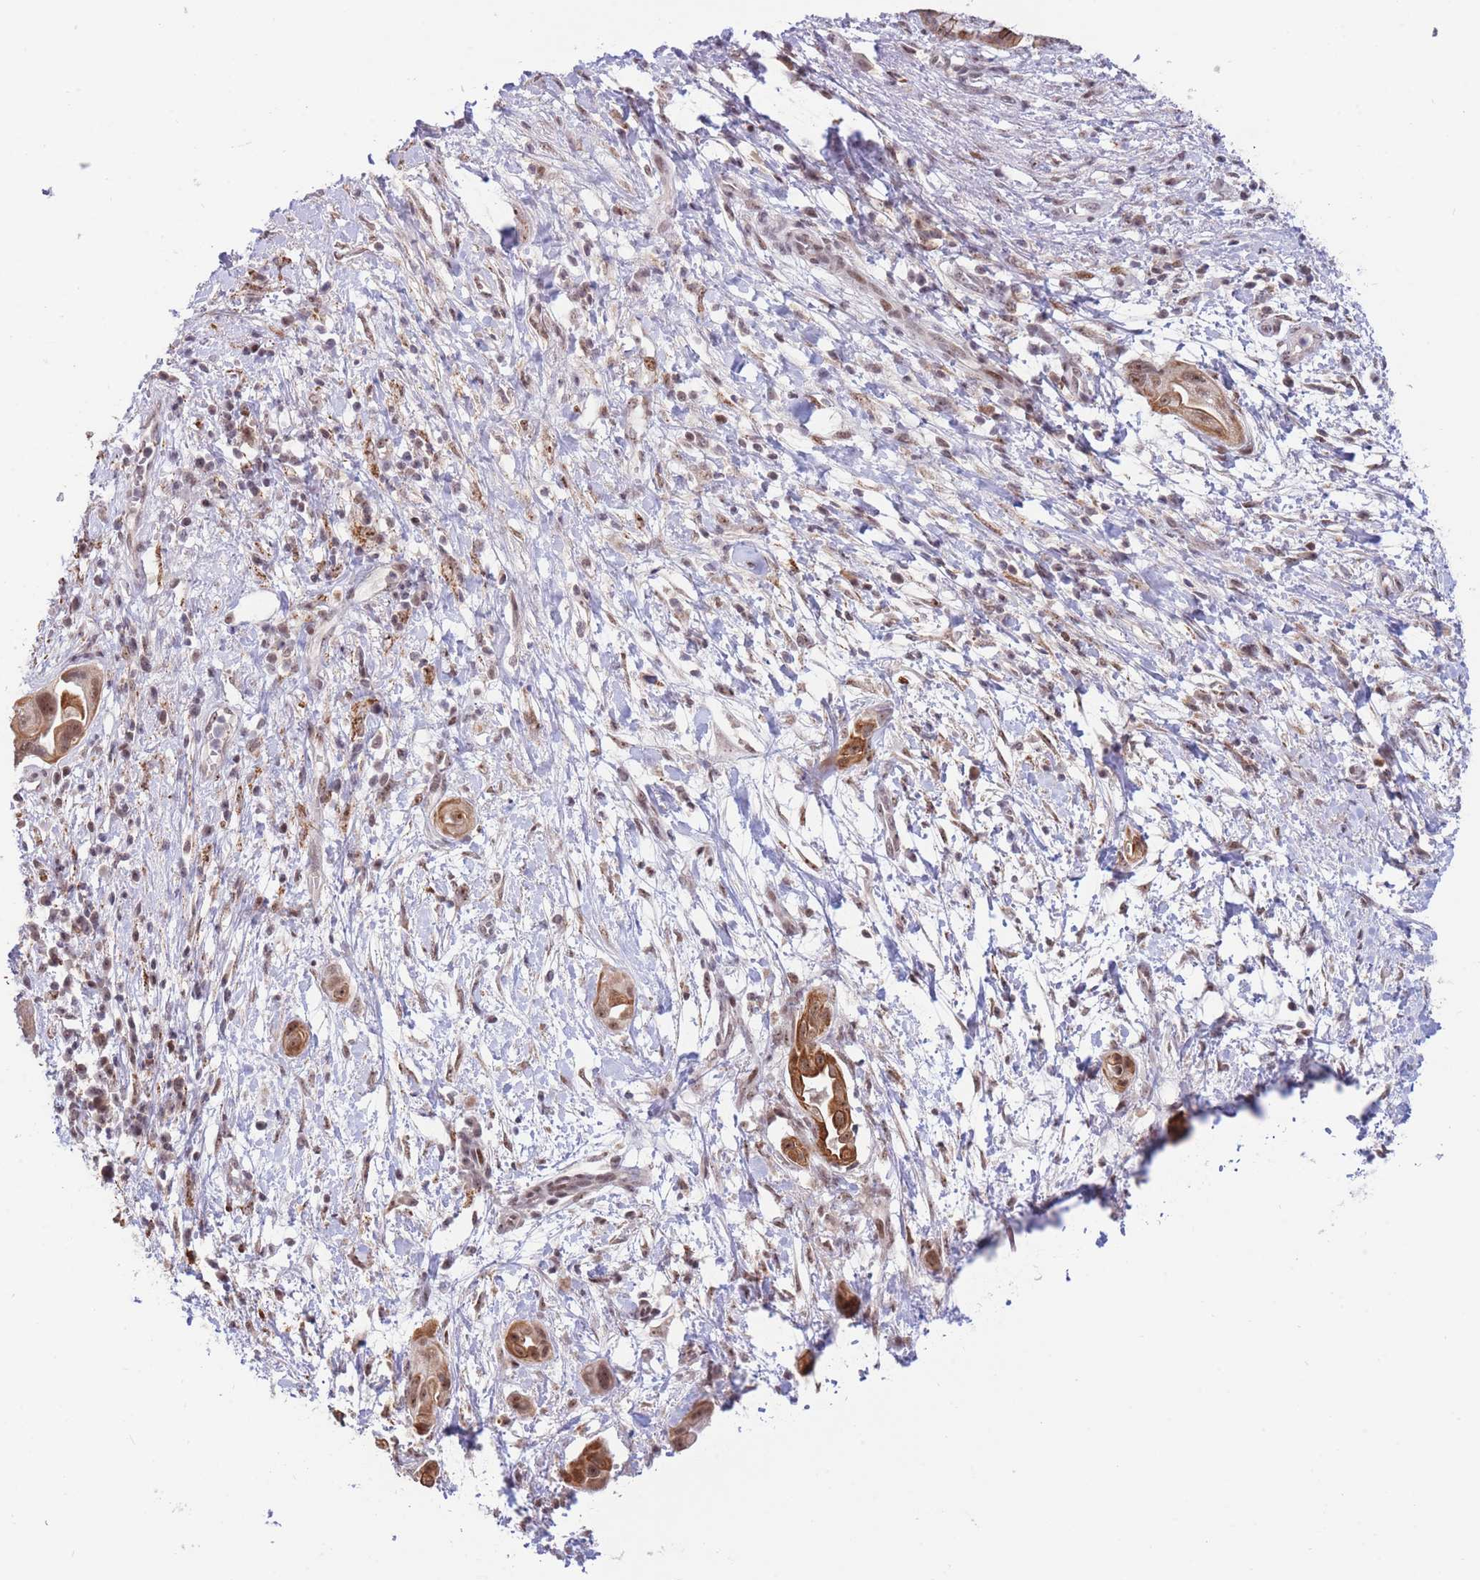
{"staining": {"intensity": "moderate", "quantity": ">75%", "location": "cytoplasmic/membranous,nuclear"}, "tissue": "pancreatic cancer", "cell_type": "Tumor cells", "image_type": "cancer", "snomed": [{"axis": "morphology", "description": "Adenocarcinoma, NOS"}, {"axis": "topography", "description": "Pancreas"}], "caption": "DAB (3,3'-diaminobenzidine) immunohistochemical staining of pancreatic cancer shows moderate cytoplasmic/membranous and nuclear protein expression in about >75% of tumor cells.", "gene": "TARBP2", "patient": {"sex": "male", "age": 68}}